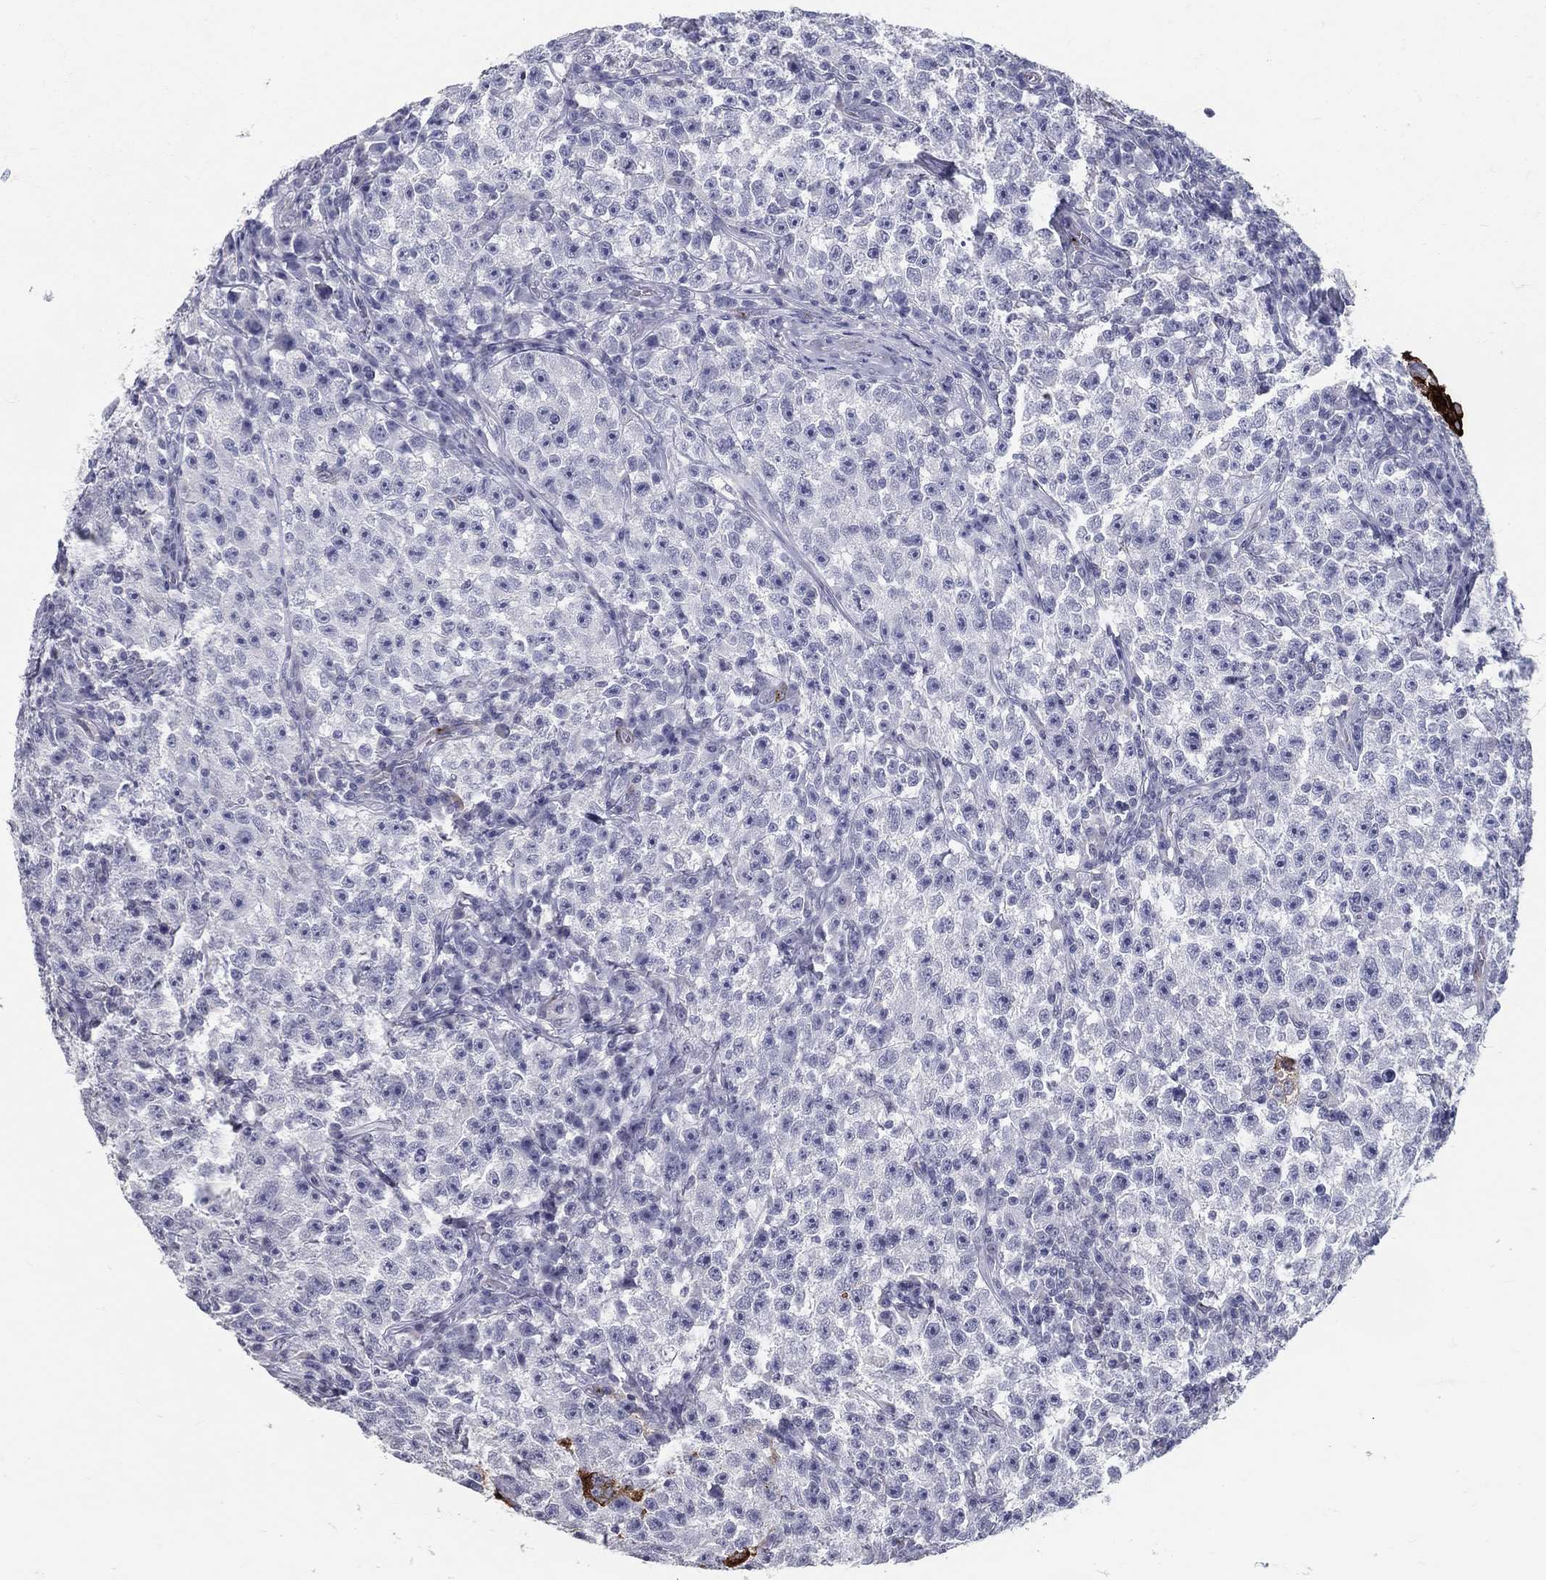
{"staining": {"intensity": "negative", "quantity": "none", "location": "none"}, "tissue": "testis cancer", "cell_type": "Tumor cells", "image_type": "cancer", "snomed": [{"axis": "morphology", "description": "Seminoma, NOS"}, {"axis": "topography", "description": "Testis"}], "caption": "This is an immunohistochemistry (IHC) micrograph of human testis cancer. There is no staining in tumor cells.", "gene": "ACE2", "patient": {"sex": "male", "age": 22}}